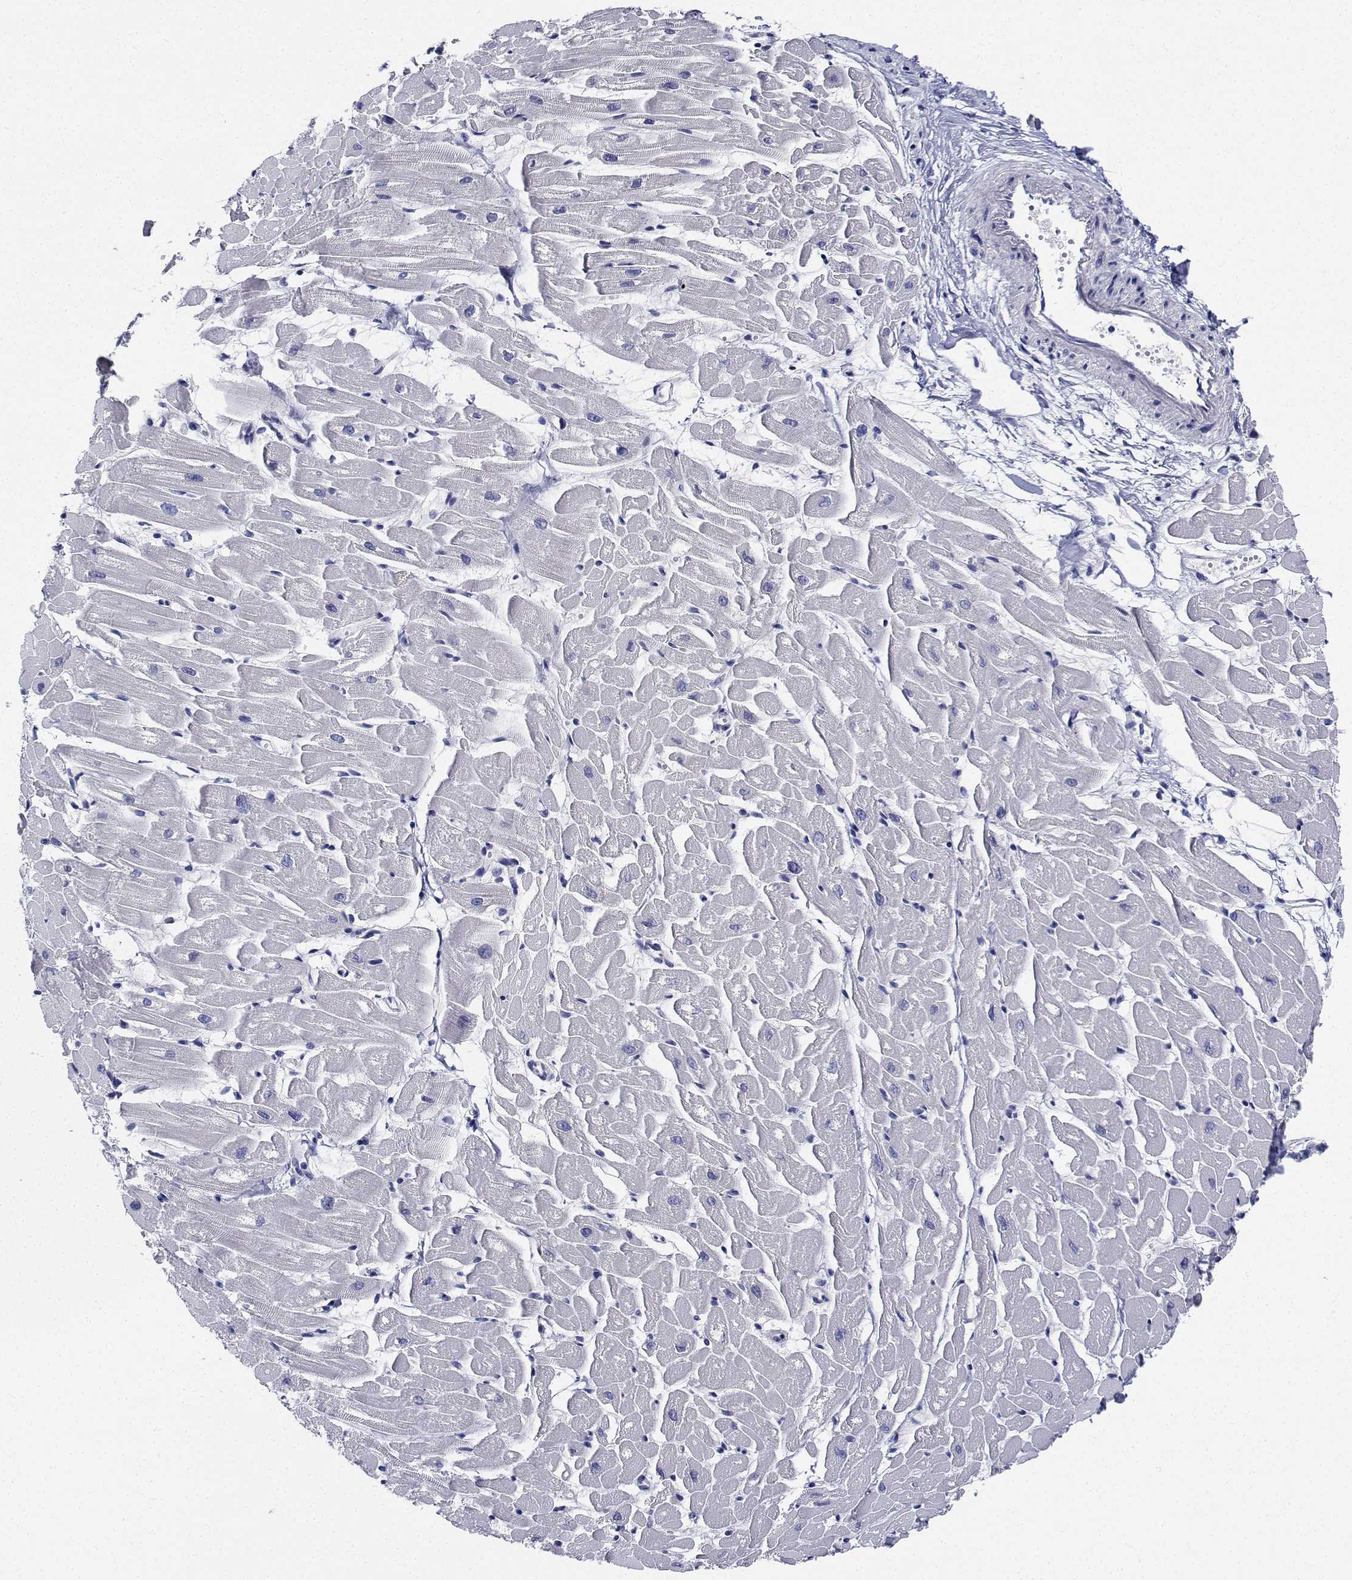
{"staining": {"intensity": "negative", "quantity": "none", "location": "none"}, "tissue": "heart muscle", "cell_type": "Cardiomyocytes", "image_type": "normal", "snomed": [{"axis": "morphology", "description": "Normal tissue, NOS"}, {"axis": "topography", "description": "Heart"}], "caption": "Image shows no significant protein positivity in cardiomyocytes of unremarkable heart muscle.", "gene": "CDHR3", "patient": {"sex": "male", "age": 57}}